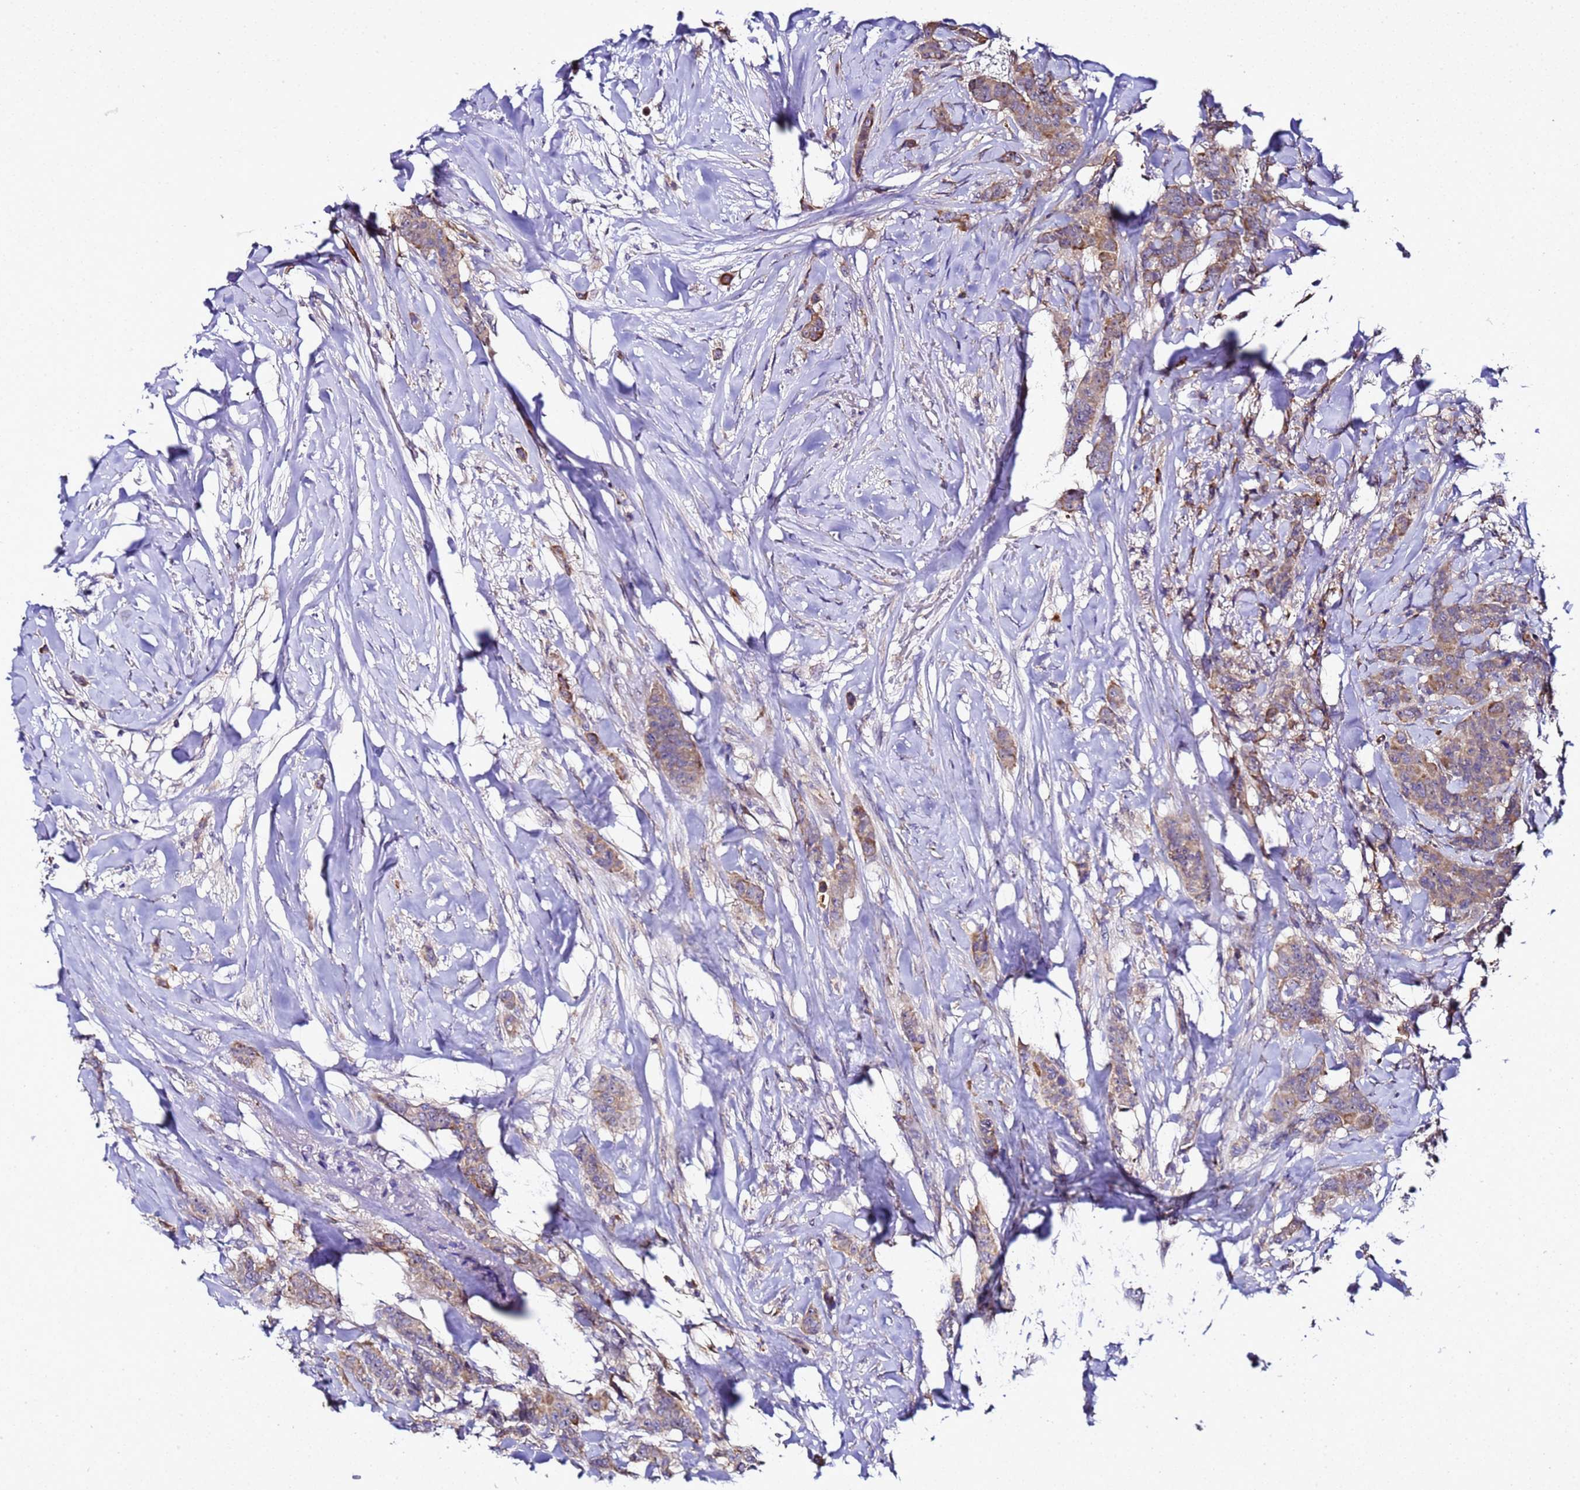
{"staining": {"intensity": "moderate", "quantity": ">75%", "location": "cytoplasmic/membranous"}, "tissue": "breast cancer", "cell_type": "Tumor cells", "image_type": "cancer", "snomed": [{"axis": "morphology", "description": "Duct carcinoma"}, {"axis": "topography", "description": "Breast"}], "caption": "Immunohistochemical staining of intraductal carcinoma (breast) reveals medium levels of moderate cytoplasmic/membranous protein staining in about >75% of tumor cells.", "gene": "ALG3", "patient": {"sex": "female", "age": 40}}